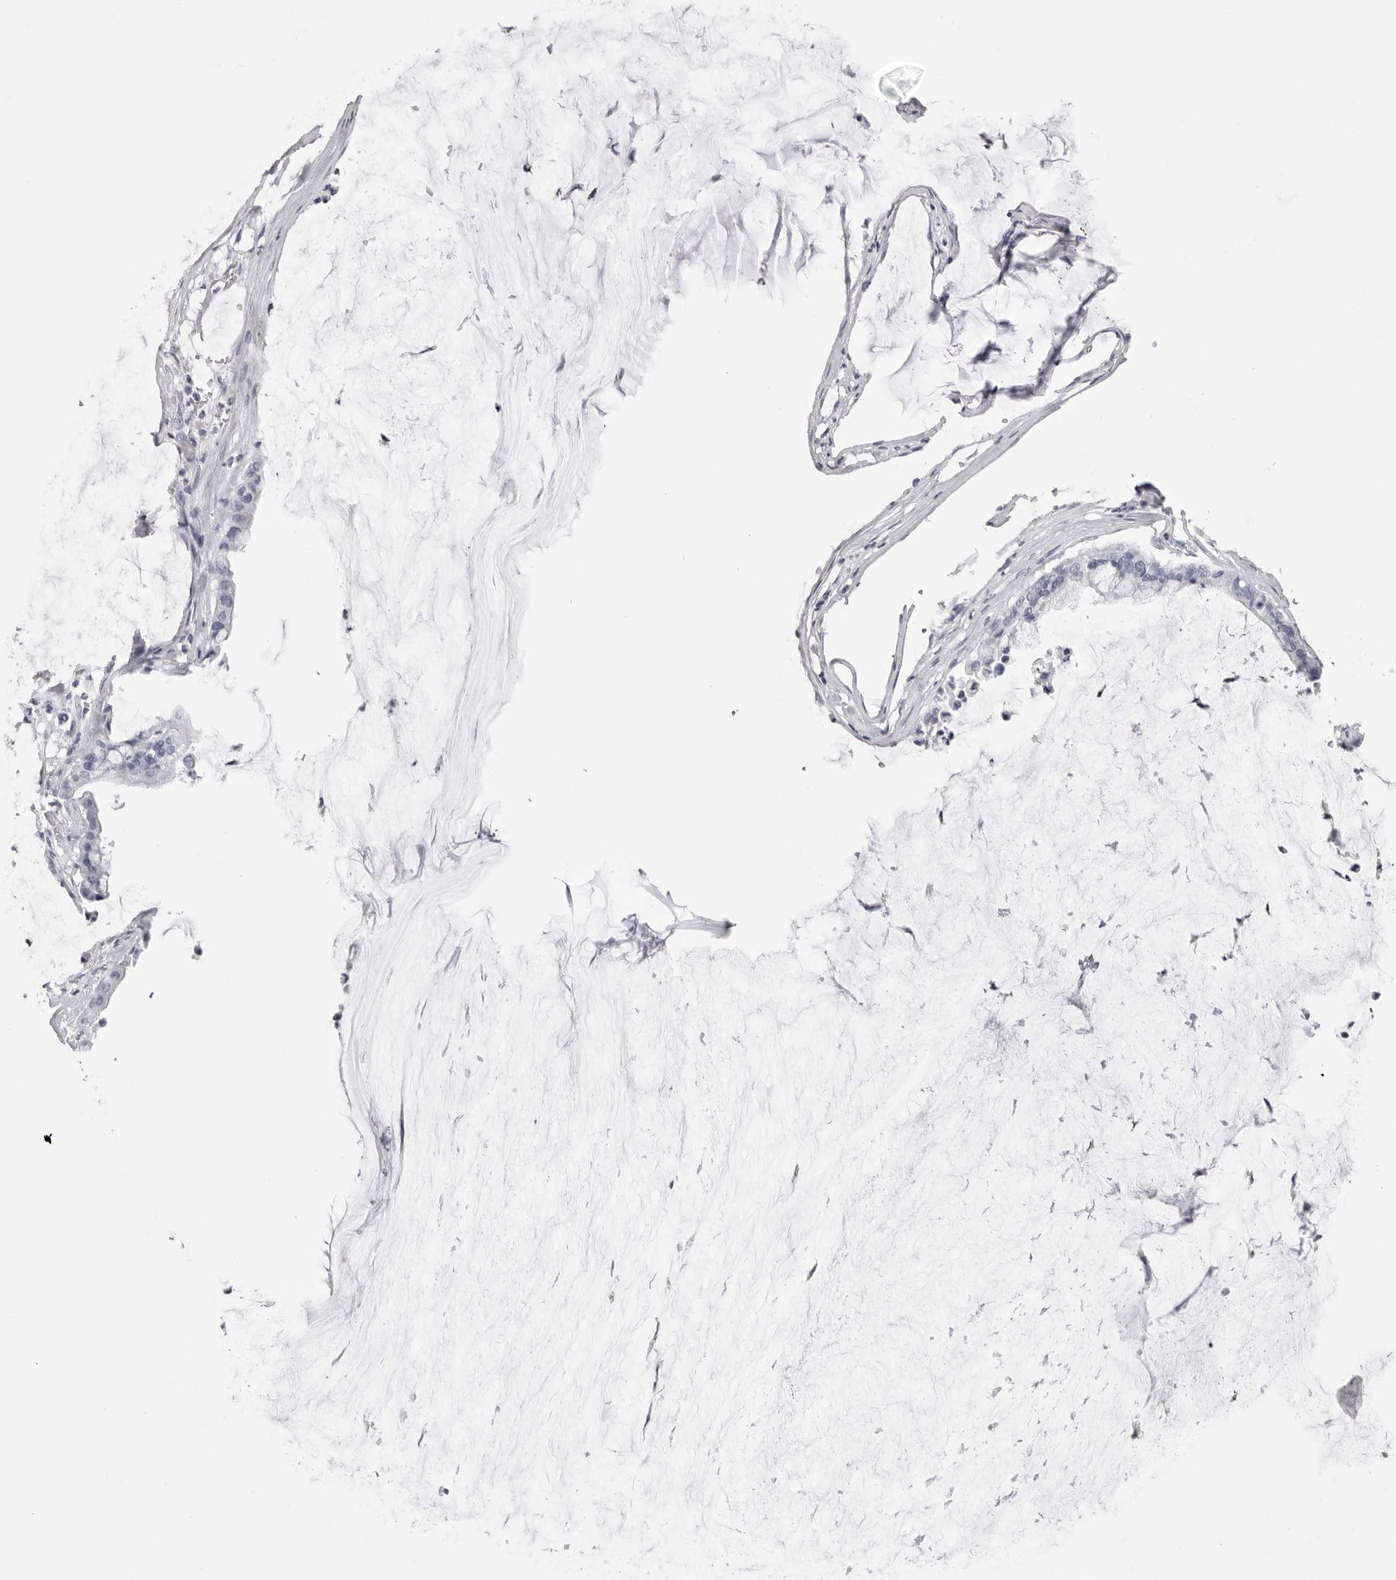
{"staining": {"intensity": "negative", "quantity": "none", "location": "none"}, "tissue": "pancreatic cancer", "cell_type": "Tumor cells", "image_type": "cancer", "snomed": [{"axis": "morphology", "description": "Adenocarcinoma, NOS"}, {"axis": "topography", "description": "Pancreas"}], "caption": "High magnification brightfield microscopy of pancreatic adenocarcinoma stained with DAB (3,3'-diaminobenzidine) (brown) and counterstained with hematoxylin (blue): tumor cells show no significant staining. The staining was performed using DAB (3,3'-diaminobenzidine) to visualize the protein expression in brown, while the nuclei were stained in blue with hematoxylin (Magnification: 20x).", "gene": "RHO", "patient": {"sex": "male", "age": 41}}